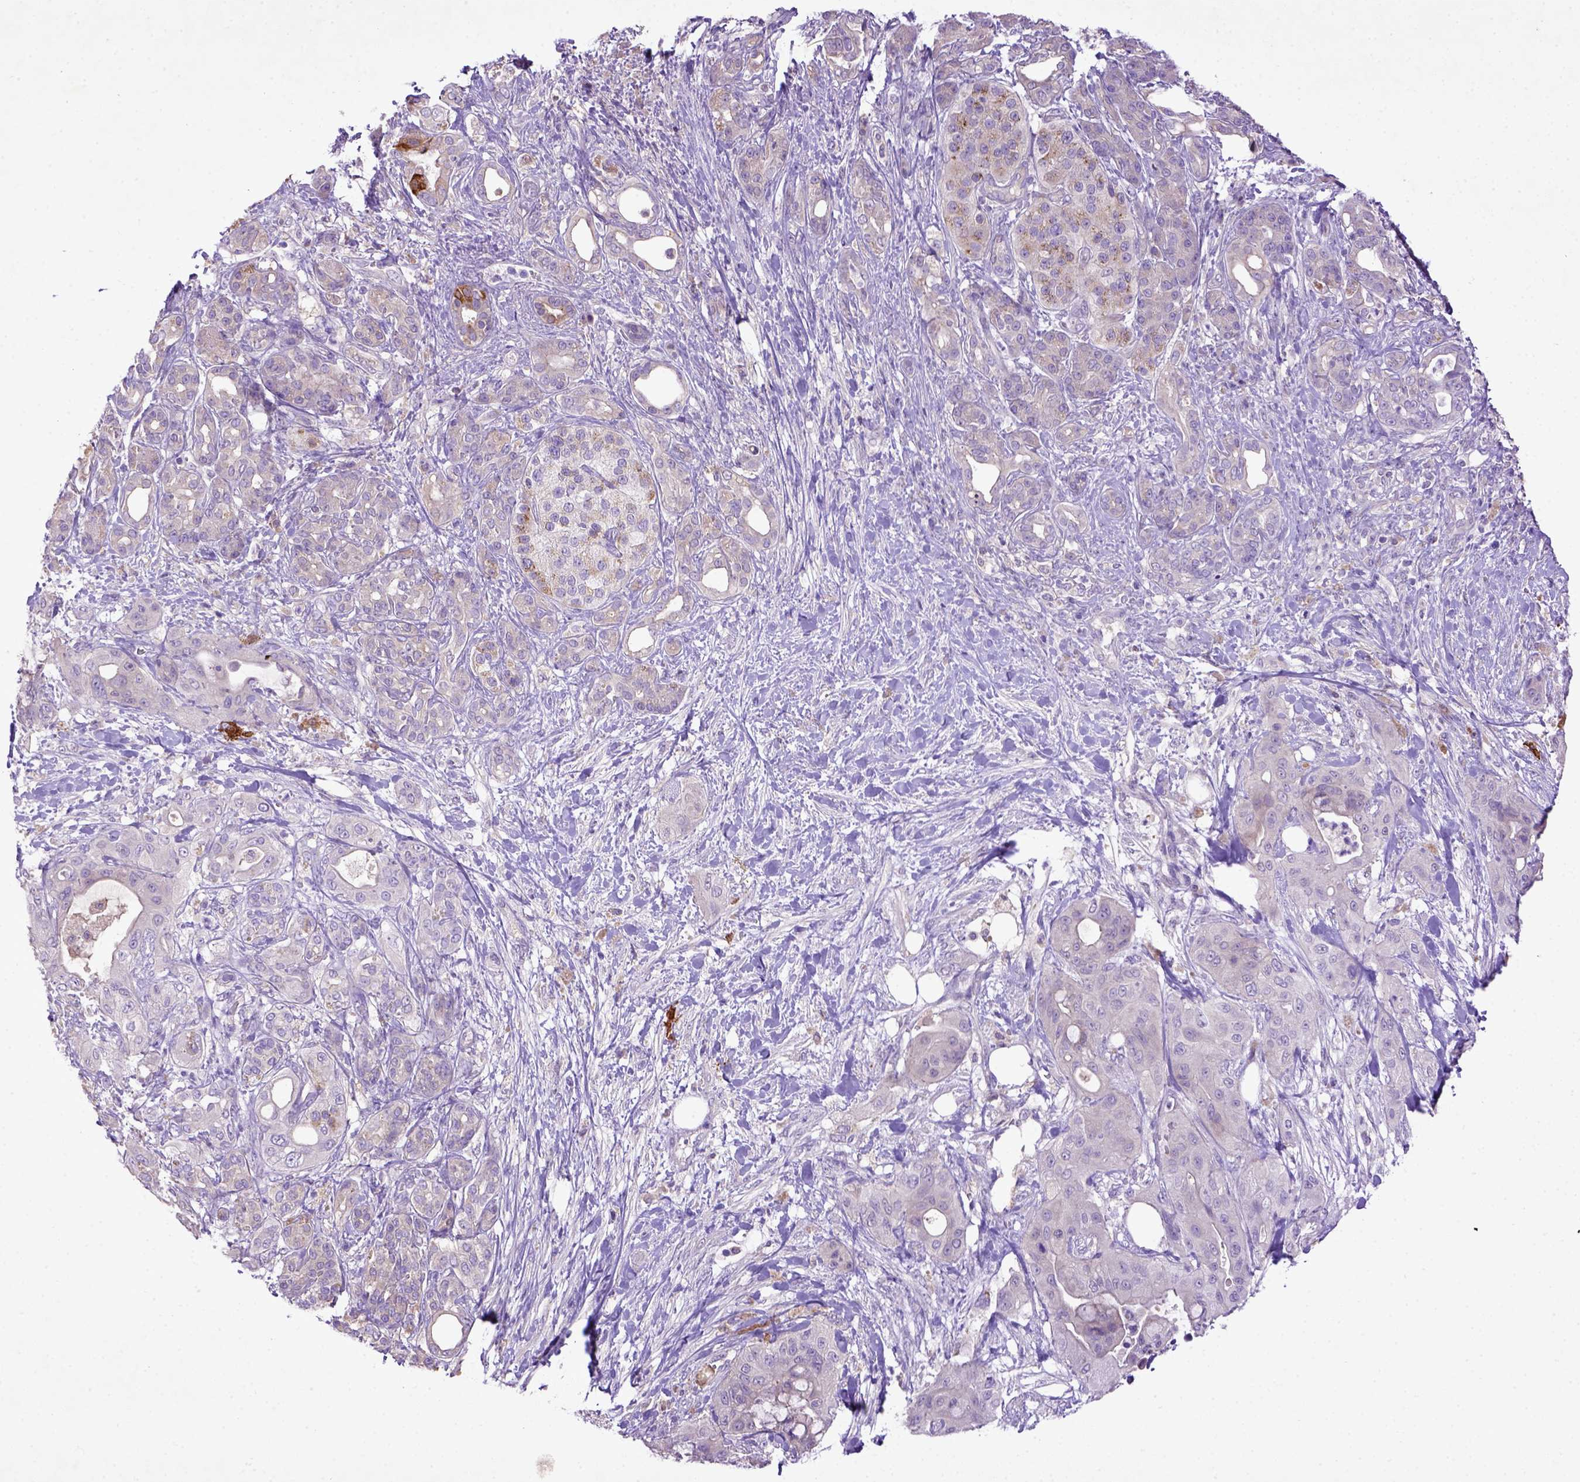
{"staining": {"intensity": "negative", "quantity": "none", "location": "none"}, "tissue": "pancreatic cancer", "cell_type": "Tumor cells", "image_type": "cancer", "snomed": [{"axis": "morphology", "description": "Adenocarcinoma, NOS"}, {"axis": "topography", "description": "Pancreas"}], "caption": "High magnification brightfield microscopy of adenocarcinoma (pancreatic) stained with DAB (brown) and counterstained with hematoxylin (blue): tumor cells show no significant staining.", "gene": "DEPDC1B", "patient": {"sex": "male", "age": 71}}